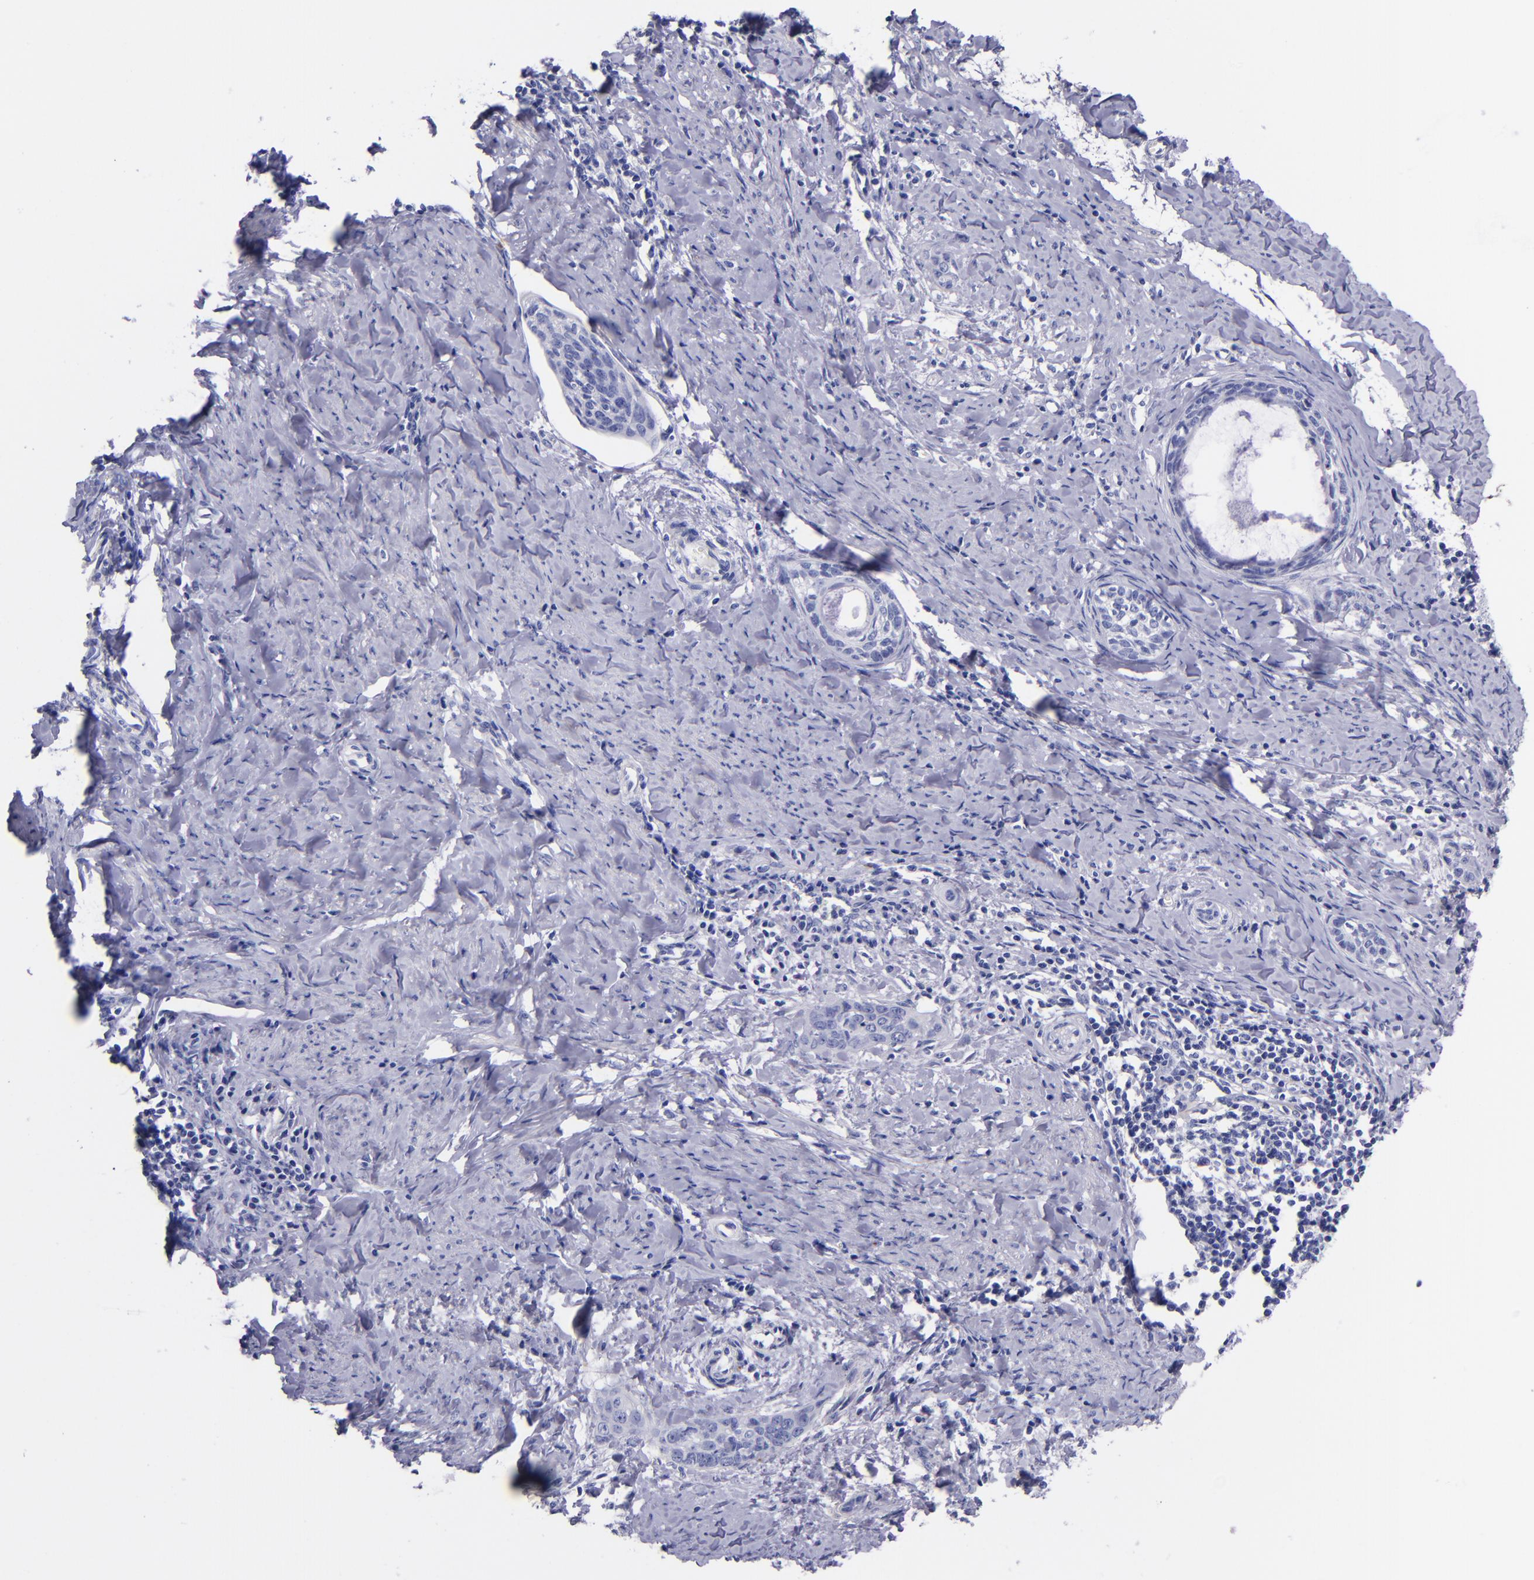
{"staining": {"intensity": "negative", "quantity": "none", "location": "none"}, "tissue": "cervical cancer", "cell_type": "Tumor cells", "image_type": "cancer", "snomed": [{"axis": "morphology", "description": "Squamous cell carcinoma, NOS"}, {"axis": "topography", "description": "Cervix"}], "caption": "The IHC histopathology image has no significant positivity in tumor cells of squamous cell carcinoma (cervical) tissue.", "gene": "SV2A", "patient": {"sex": "female", "age": 33}}